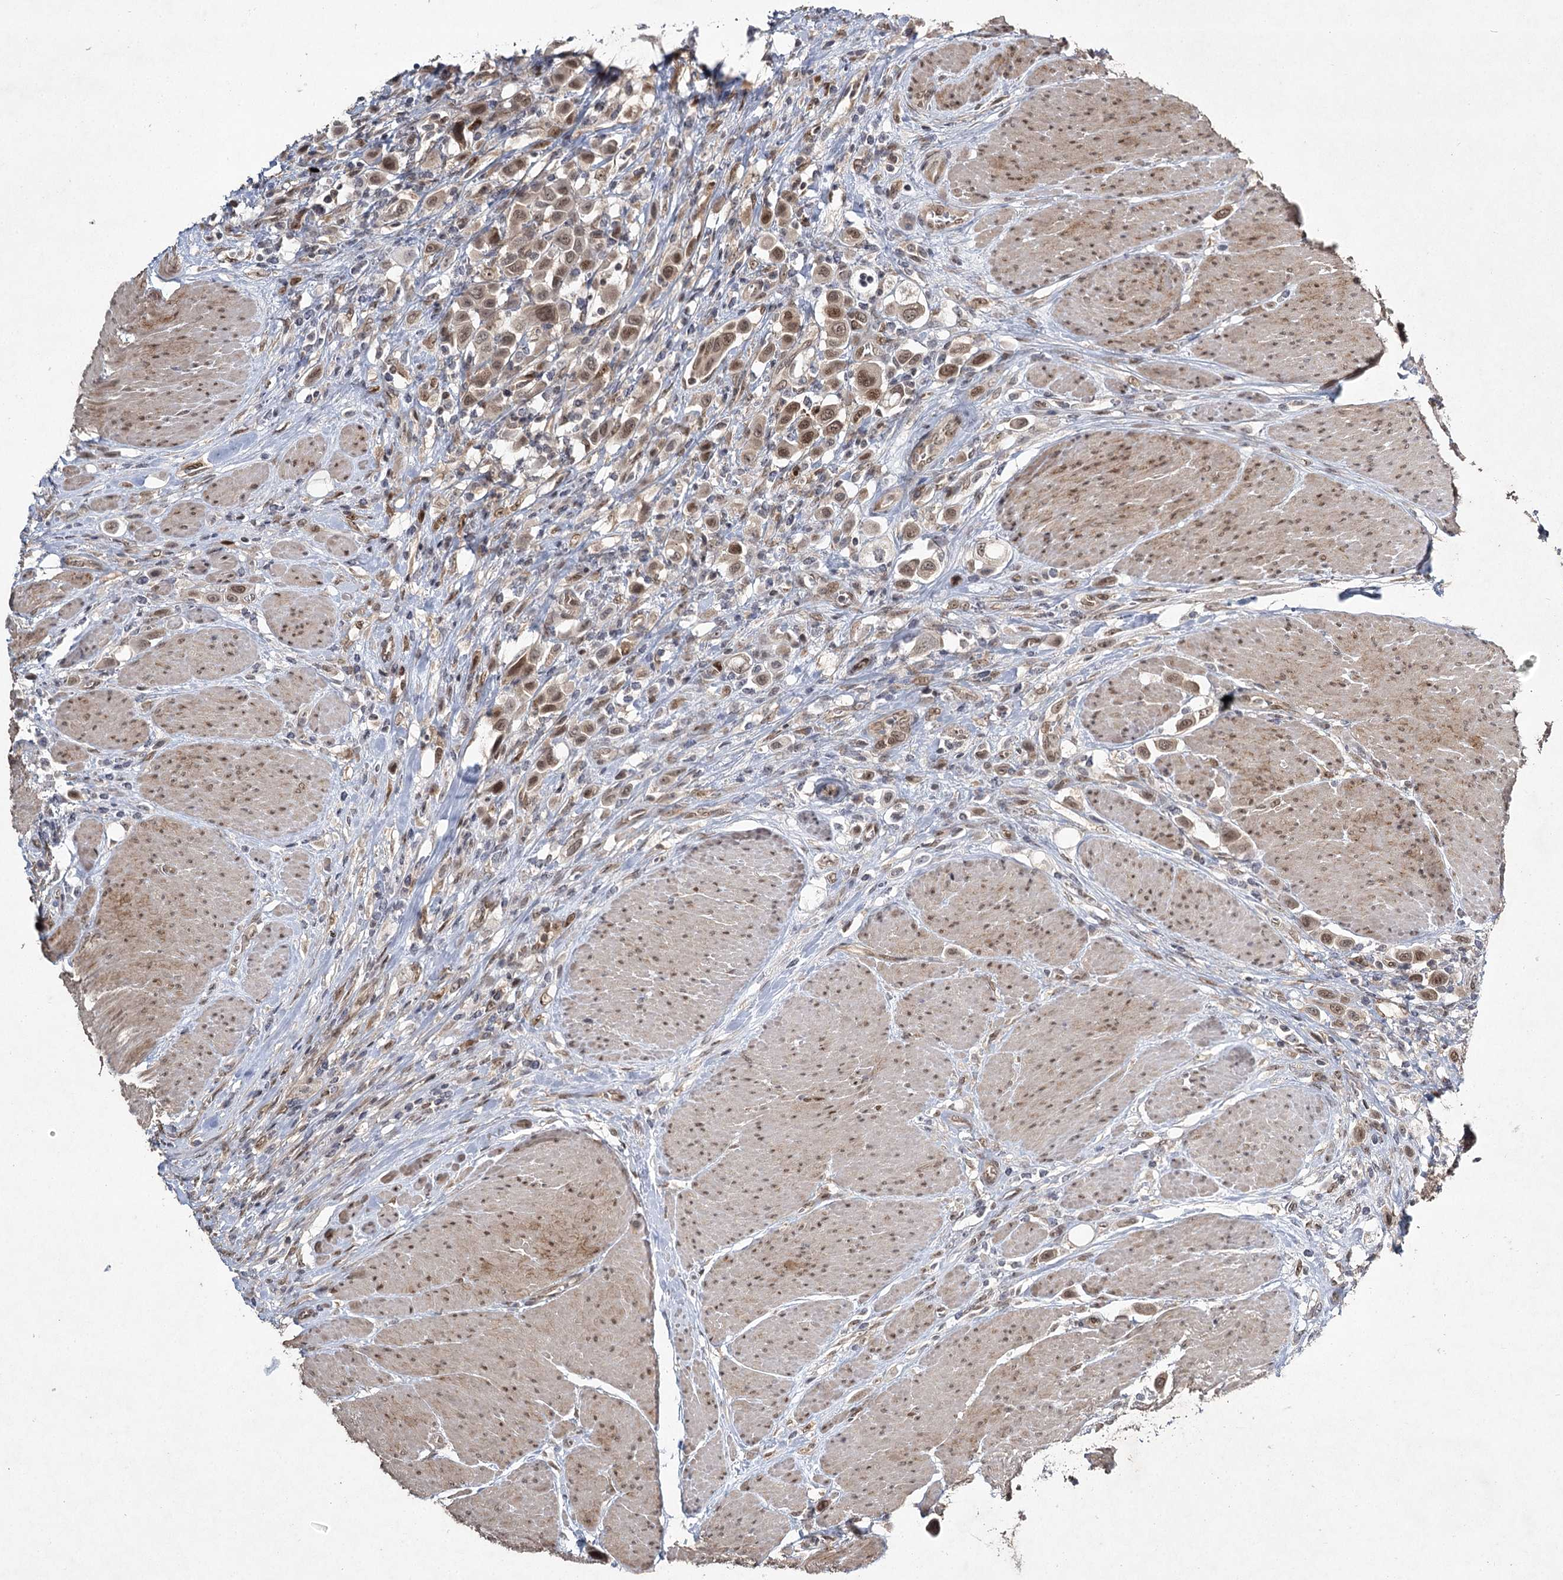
{"staining": {"intensity": "moderate", "quantity": ">75%", "location": "nuclear"}, "tissue": "urothelial cancer", "cell_type": "Tumor cells", "image_type": "cancer", "snomed": [{"axis": "morphology", "description": "Urothelial carcinoma, High grade"}, {"axis": "topography", "description": "Urinary bladder"}], "caption": "A brown stain shows moderate nuclear staining of a protein in human urothelial cancer tumor cells.", "gene": "DCUN1D4", "patient": {"sex": "male", "age": 50}}